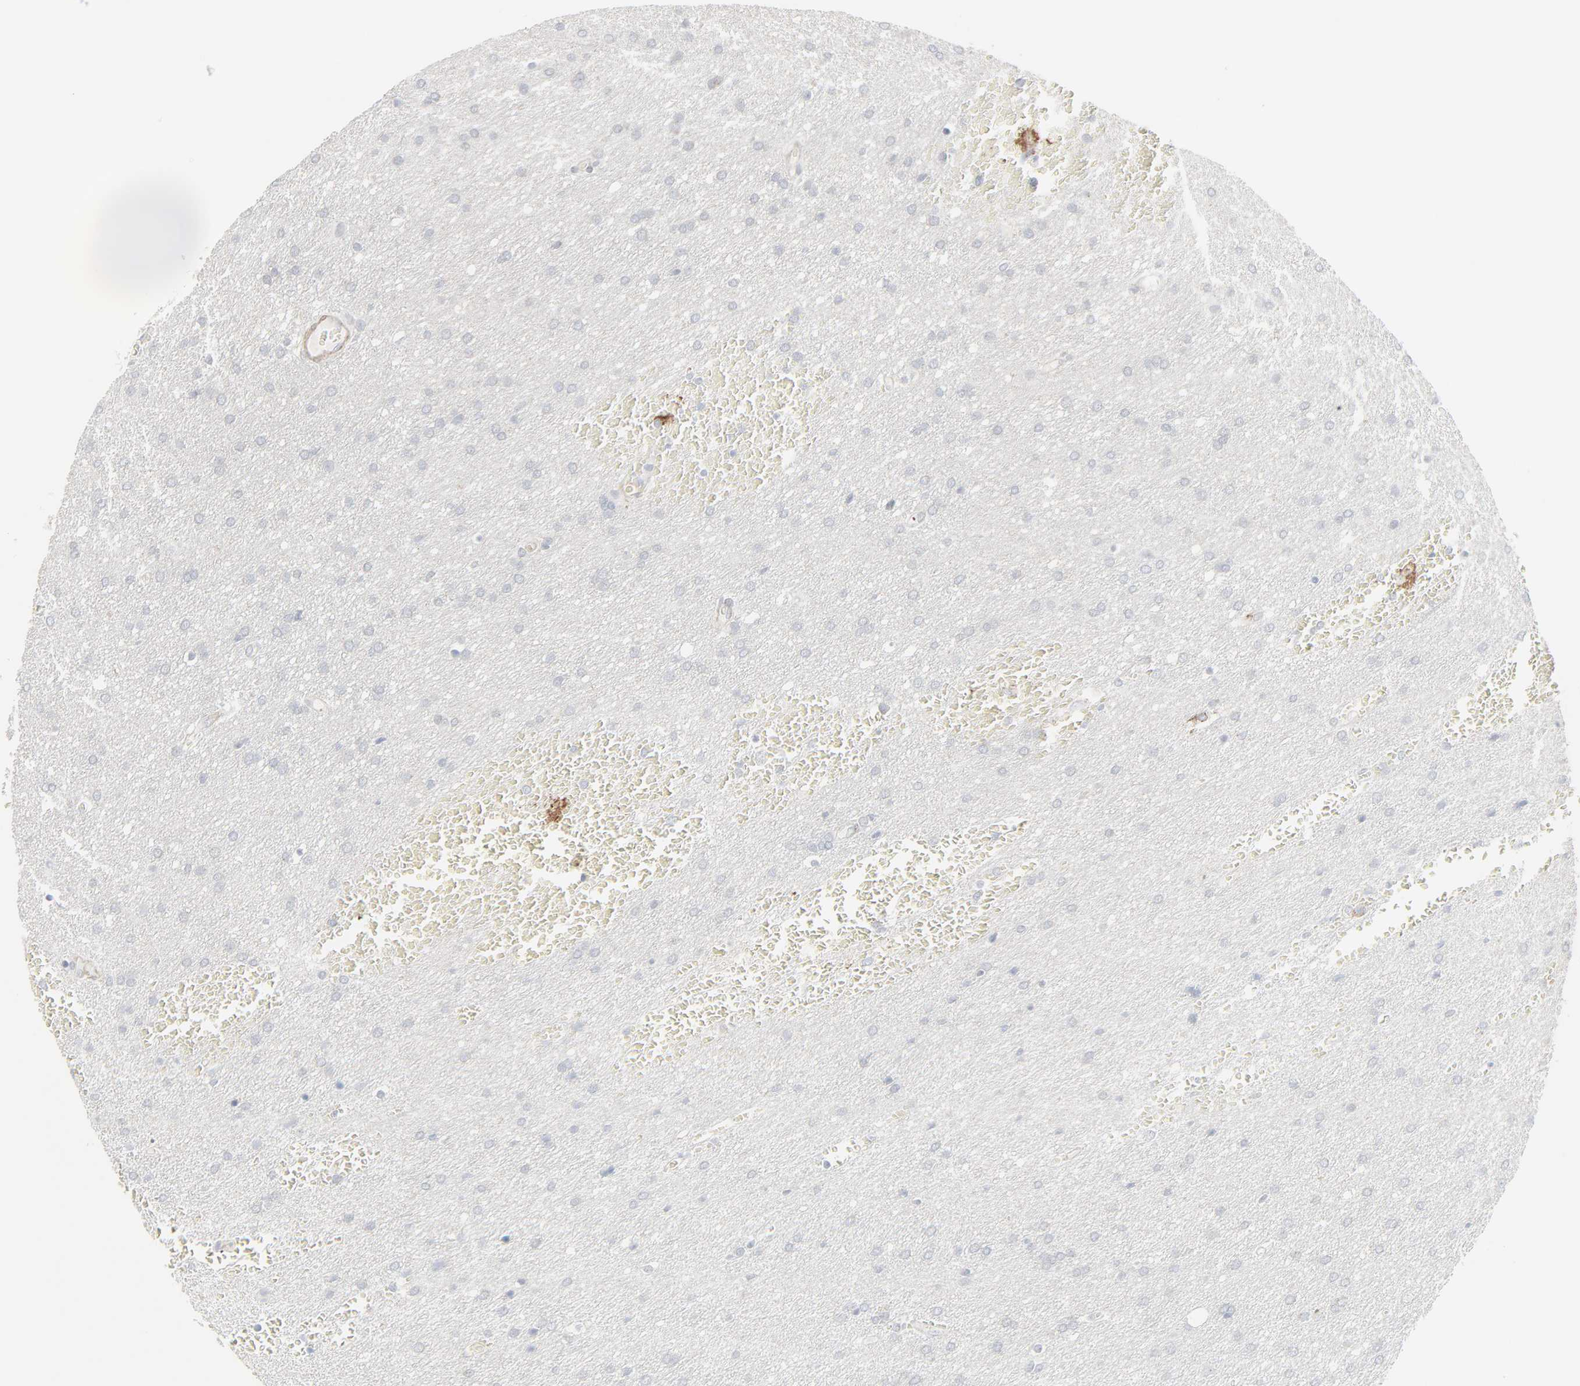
{"staining": {"intensity": "negative", "quantity": "none", "location": "none"}, "tissue": "glioma", "cell_type": "Tumor cells", "image_type": "cancer", "snomed": [{"axis": "morphology", "description": "Glioma, malignant, Low grade"}, {"axis": "topography", "description": "Brain"}], "caption": "DAB (3,3'-diaminobenzidine) immunohistochemical staining of human low-grade glioma (malignant) demonstrates no significant expression in tumor cells.", "gene": "NEUROD1", "patient": {"sex": "female", "age": 32}}